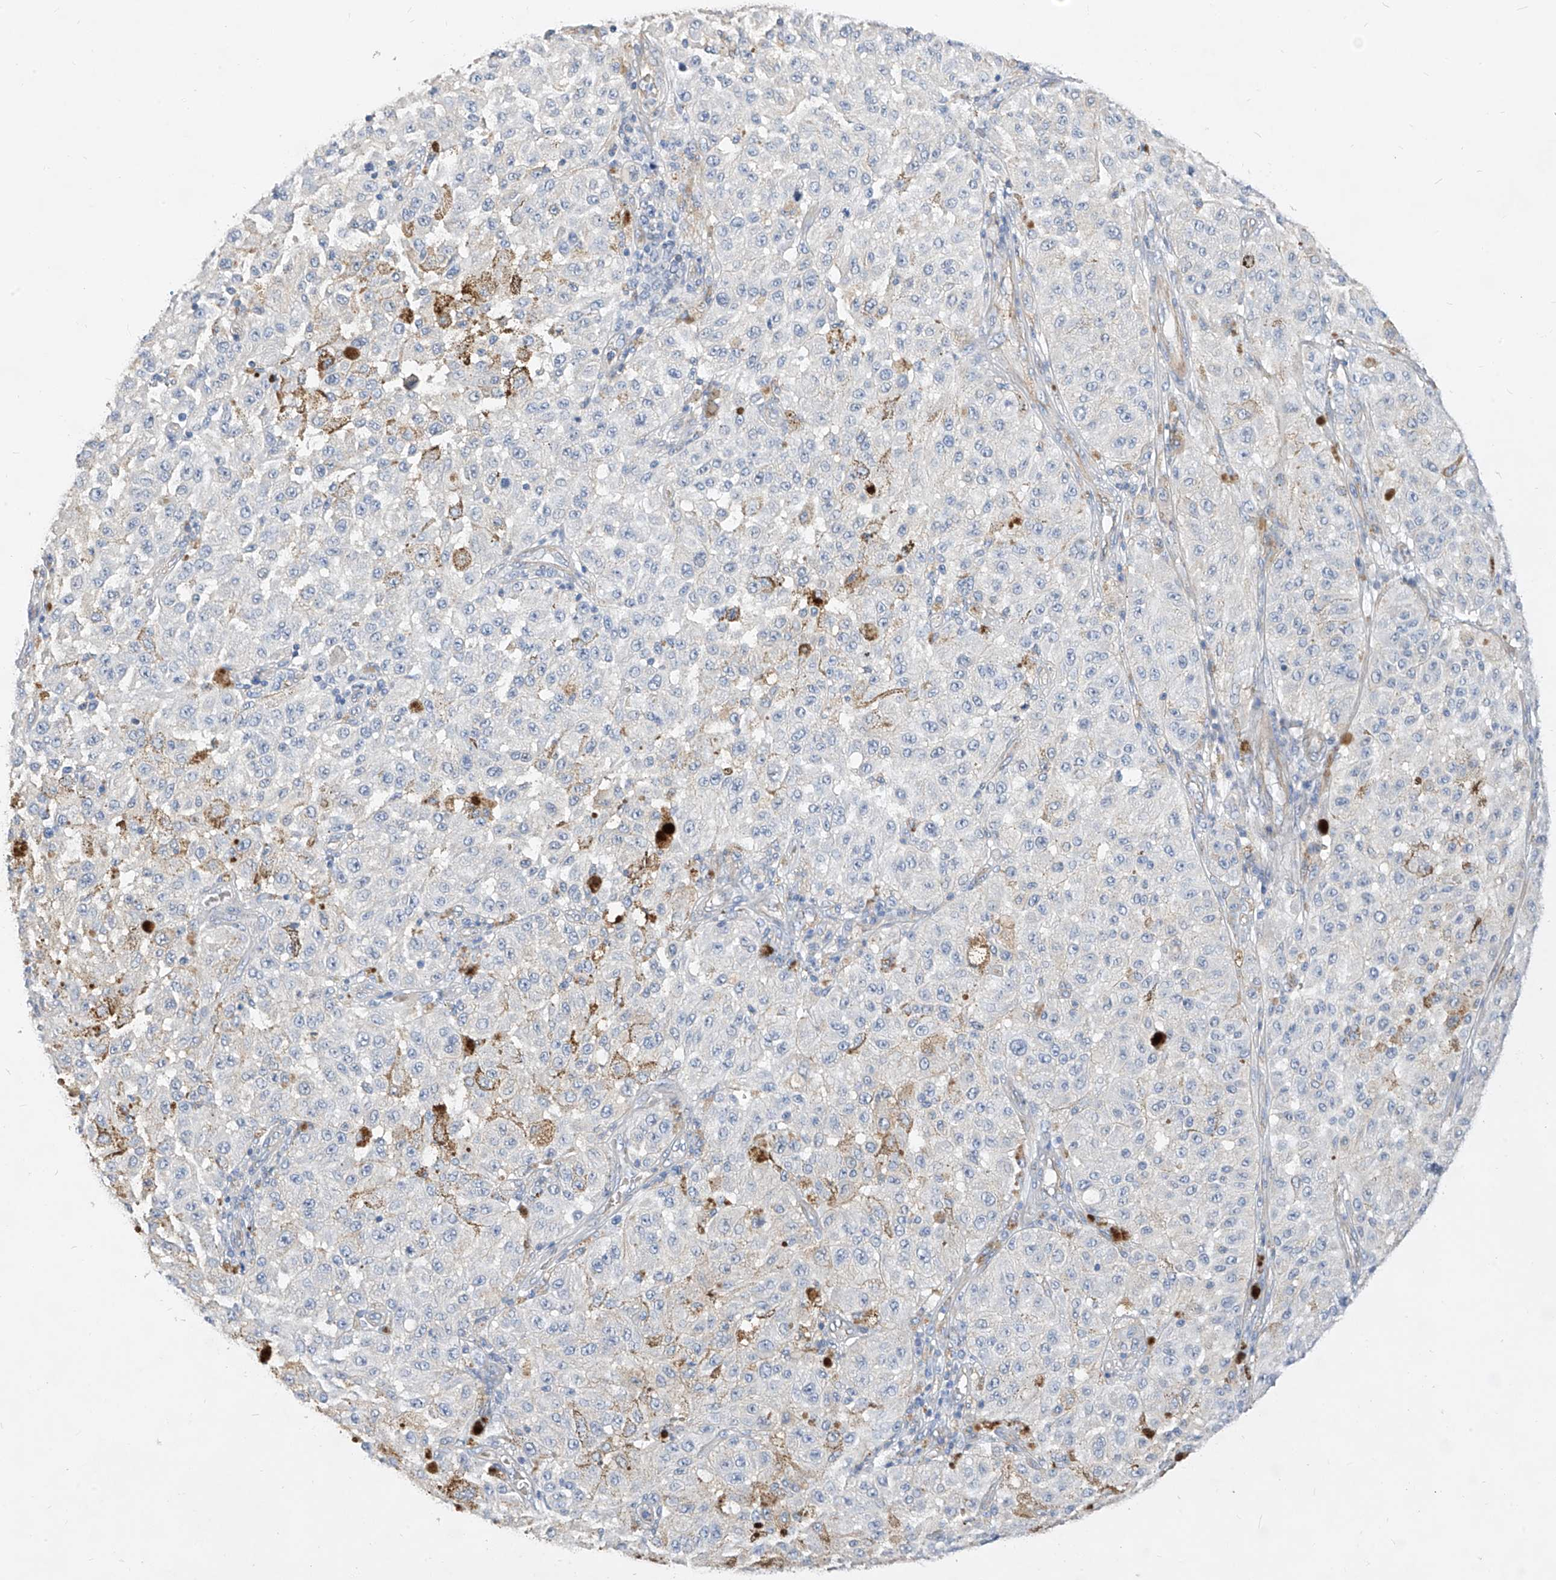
{"staining": {"intensity": "negative", "quantity": "none", "location": "none"}, "tissue": "melanoma", "cell_type": "Tumor cells", "image_type": "cancer", "snomed": [{"axis": "morphology", "description": "Malignant melanoma, NOS"}, {"axis": "topography", "description": "Skin"}], "caption": "Immunohistochemistry (IHC) of human melanoma demonstrates no positivity in tumor cells.", "gene": "SCGB2A1", "patient": {"sex": "female", "age": 64}}